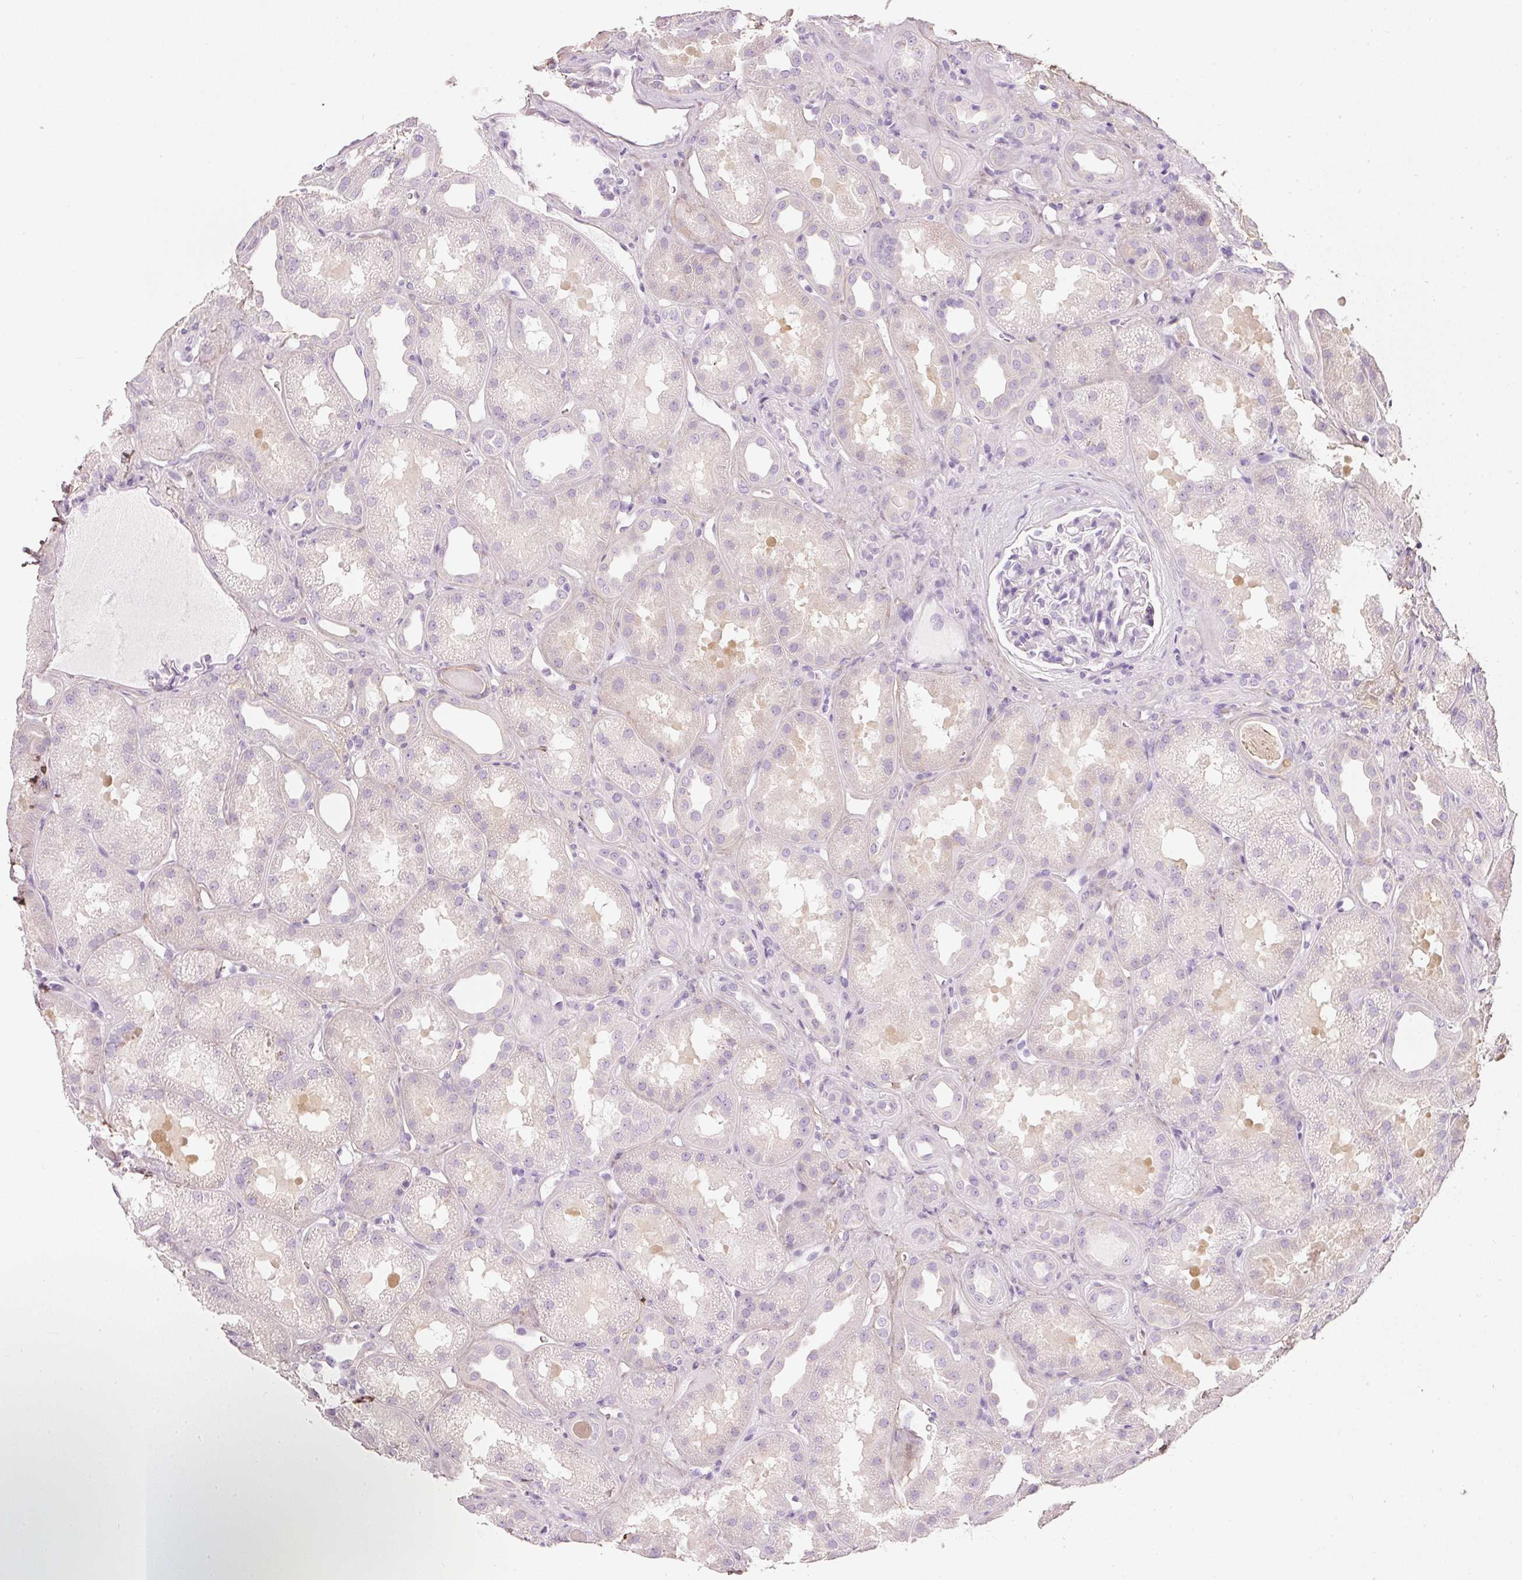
{"staining": {"intensity": "negative", "quantity": "none", "location": "none"}, "tissue": "kidney", "cell_type": "Cells in glomeruli", "image_type": "normal", "snomed": [{"axis": "morphology", "description": "Normal tissue, NOS"}, {"axis": "topography", "description": "Kidney"}], "caption": "DAB (3,3'-diaminobenzidine) immunohistochemical staining of benign kidney displays no significant expression in cells in glomeruli.", "gene": "PDXDC1", "patient": {"sex": "male", "age": 61}}